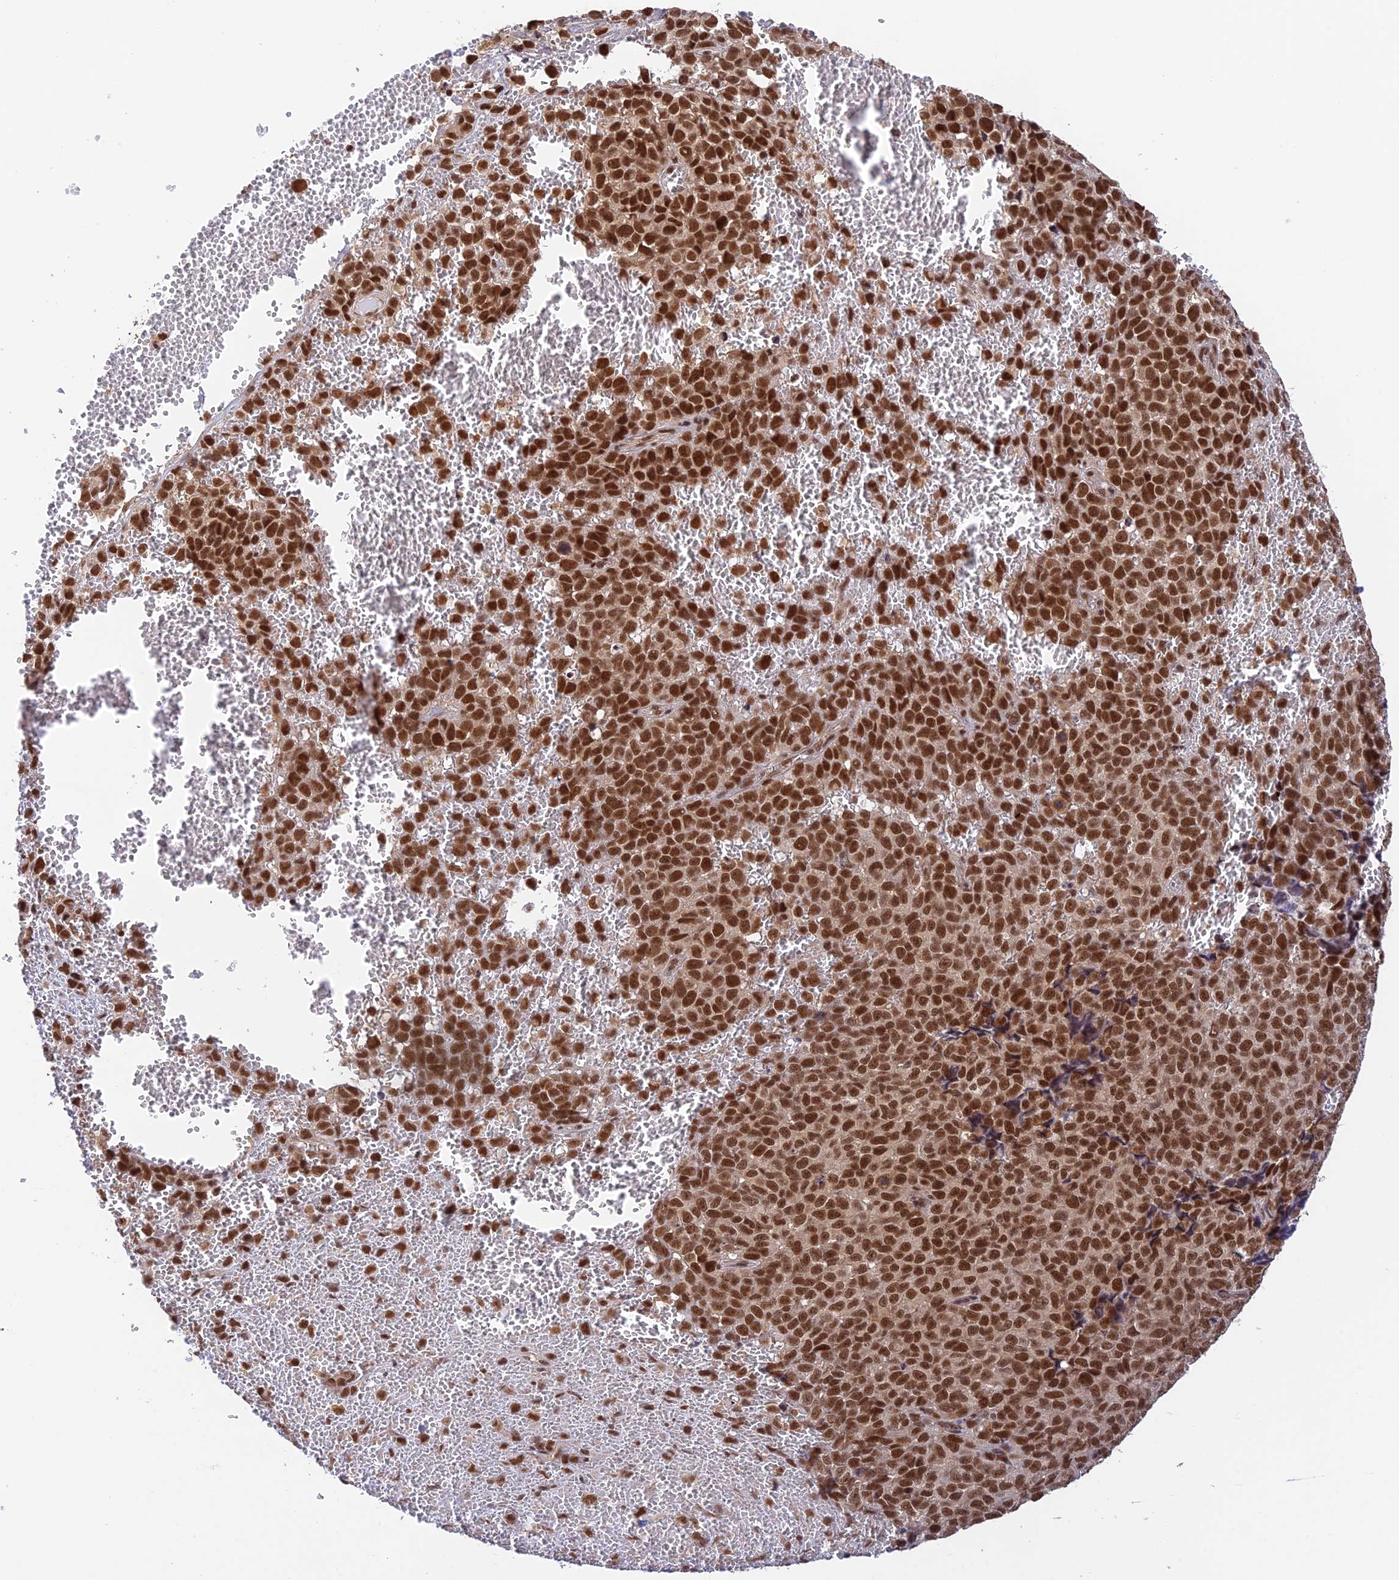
{"staining": {"intensity": "strong", "quantity": ">75%", "location": "nuclear"}, "tissue": "melanoma", "cell_type": "Tumor cells", "image_type": "cancer", "snomed": [{"axis": "morphology", "description": "Malignant melanoma, NOS"}, {"axis": "topography", "description": "Nose, NOS"}], "caption": "The histopathology image demonstrates immunohistochemical staining of malignant melanoma. There is strong nuclear staining is appreciated in approximately >75% of tumor cells.", "gene": "THAP11", "patient": {"sex": "female", "age": 48}}